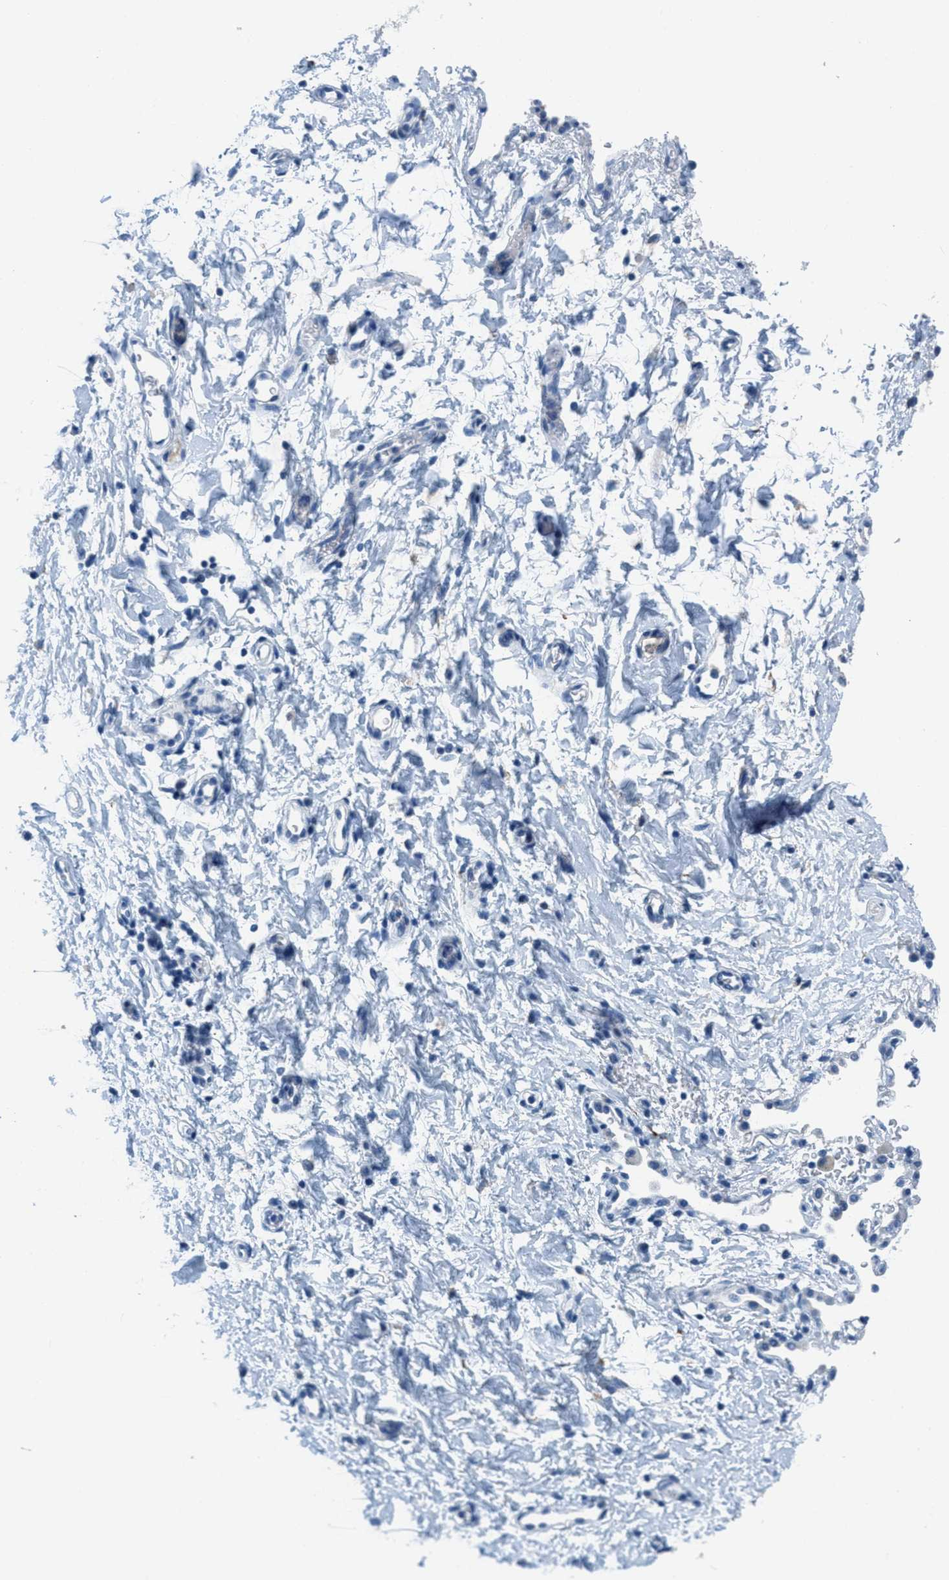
{"staining": {"intensity": "negative", "quantity": "none", "location": "none"}, "tissue": "adipose tissue", "cell_type": "Adipocytes", "image_type": "normal", "snomed": [{"axis": "morphology", "description": "Normal tissue, NOS"}, {"axis": "topography", "description": "Cartilage tissue"}, {"axis": "topography", "description": "Bronchus"}], "caption": "Human adipose tissue stained for a protein using immunohistochemistry reveals no staining in adipocytes.", "gene": "MGARP", "patient": {"sex": "female", "age": 53}}